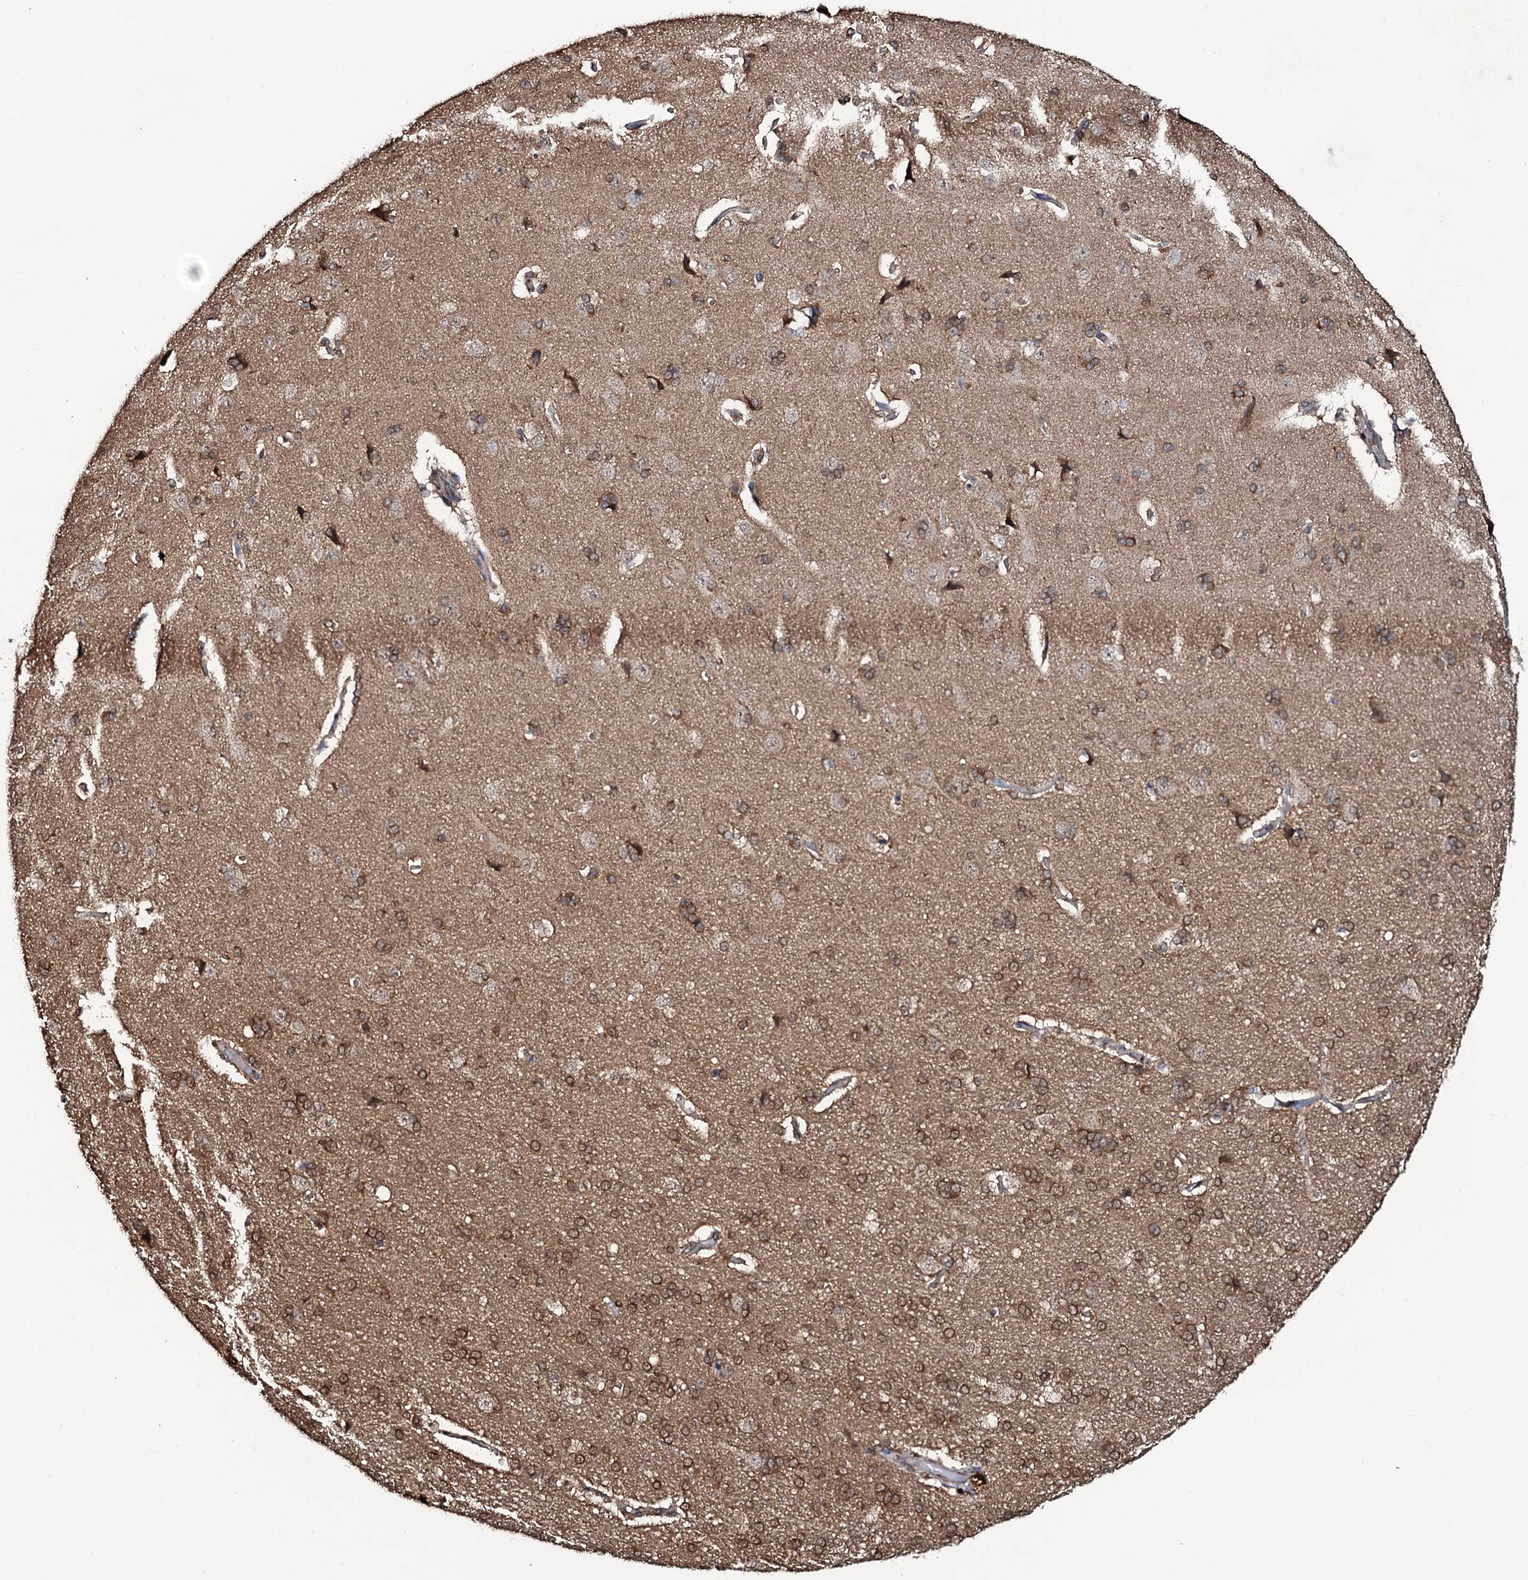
{"staining": {"intensity": "weak", "quantity": "25%-75%", "location": "cytoplasmic/membranous"}, "tissue": "cerebral cortex", "cell_type": "Endothelial cells", "image_type": "normal", "snomed": [{"axis": "morphology", "description": "Normal tissue, NOS"}, {"axis": "topography", "description": "Cerebral cortex"}], "caption": "Human cerebral cortex stained for a protein (brown) displays weak cytoplasmic/membranous positive positivity in approximately 25%-75% of endothelial cells.", "gene": "COG6", "patient": {"sex": "male", "age": 62}}